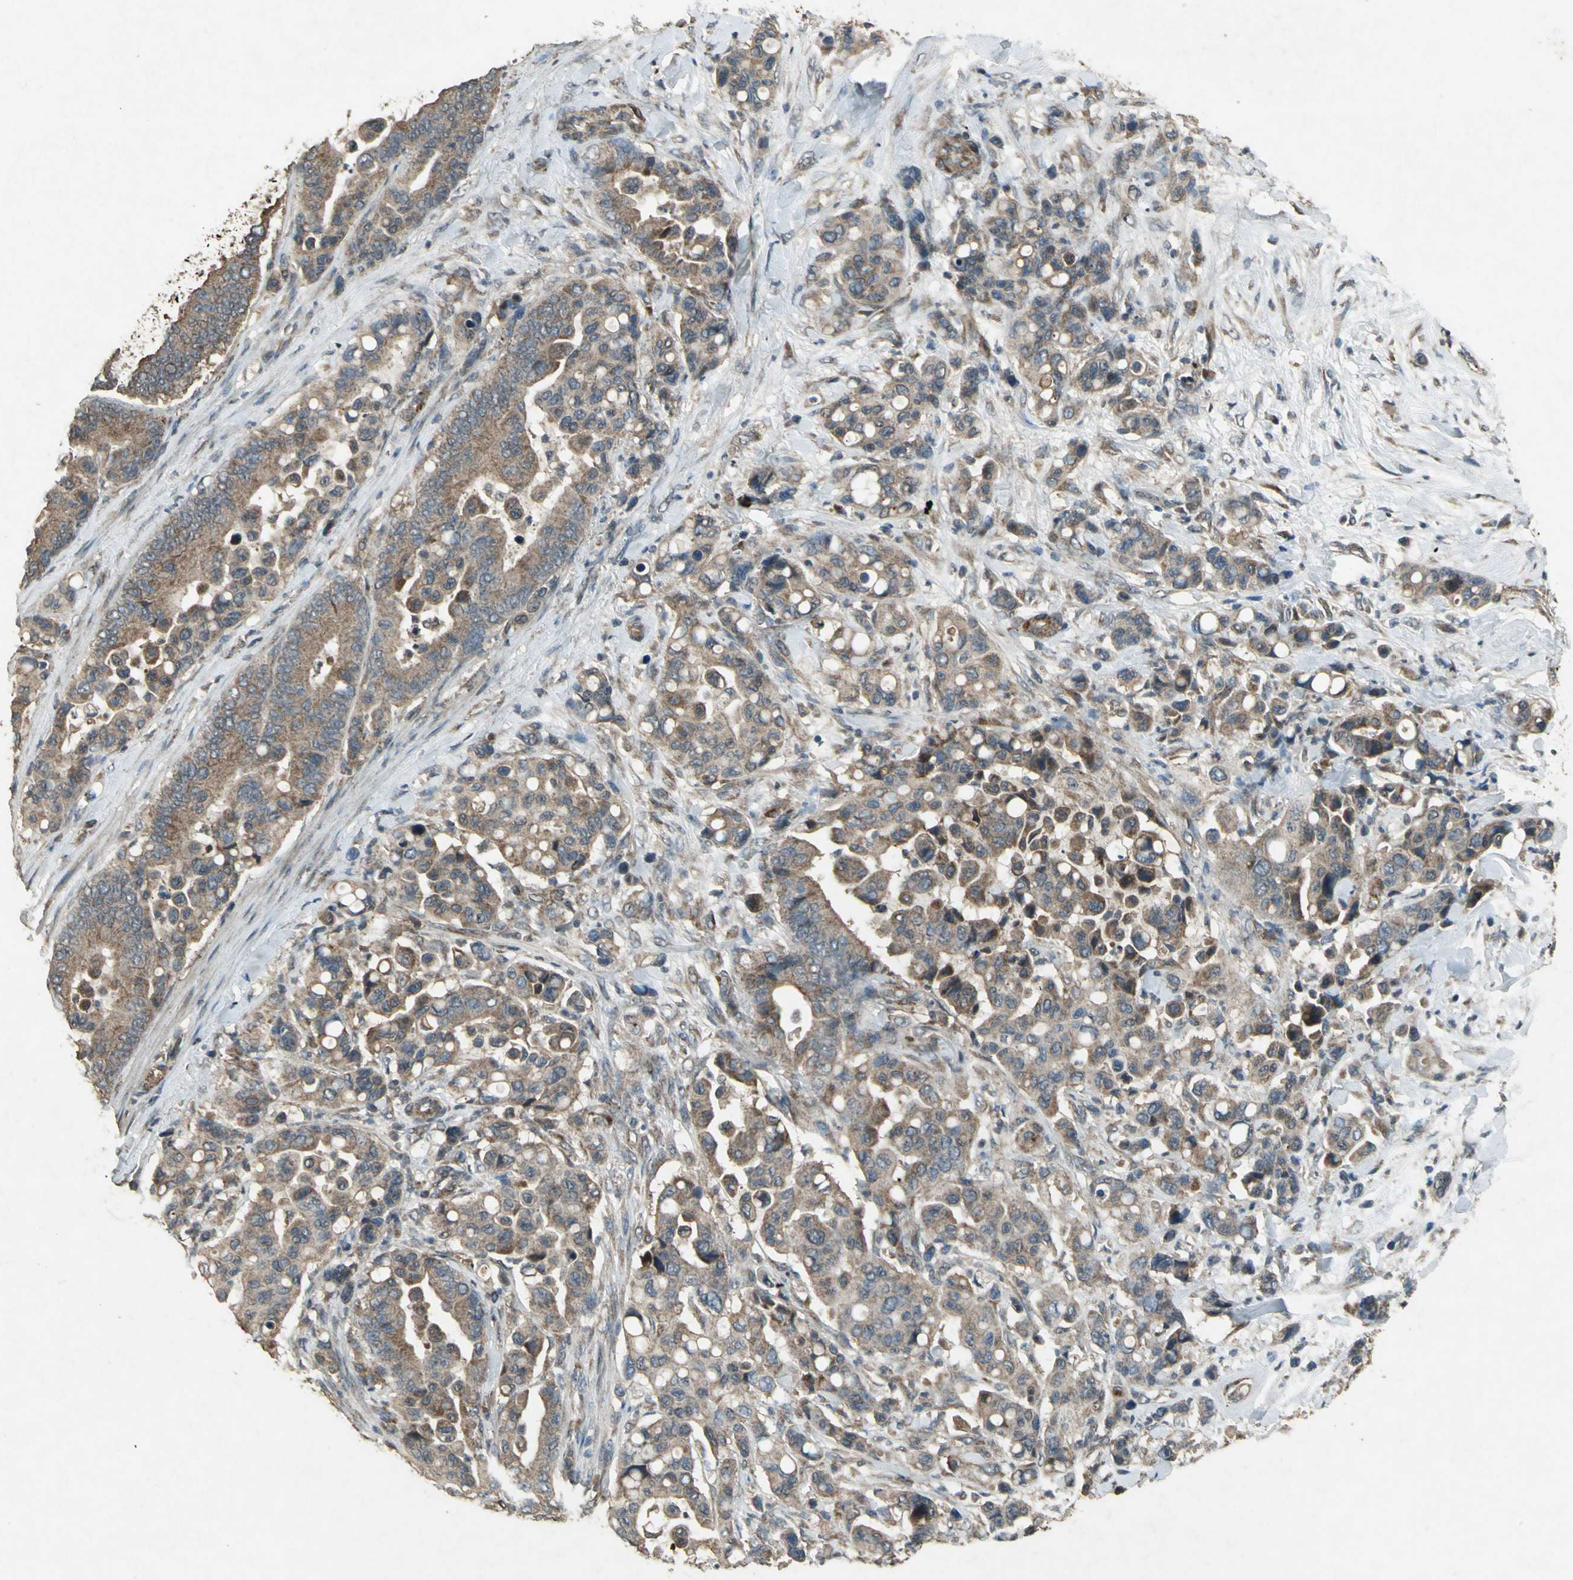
{"staining": {"intensity": "moderate", "quantity": ">75%", "location": "cytoplasmic/membranous"}, "tissue": "colorectal cancer", "cell_type": "Tumor cells", "image_type": "cancer", "snomed": [{"axis": "morphology", "description": "Normal tissue, NOS"}, {"axis": "morphology", "description": "Adenocarcinoma, NOS"}, {"axis": "topography", "description": "Colon"}], "caption": "Immunohistochemical staining of colorectal adenocarcinoma exhibits medium levels of moderate cytoplasmic/membranous protein expression in approximately >75% of tumor cells. The protein of interest is shown in brown color, while the nuclei are stained blue.", "gene": "SEPTIN4", "patient": {"sex": "male", "age": 82}}